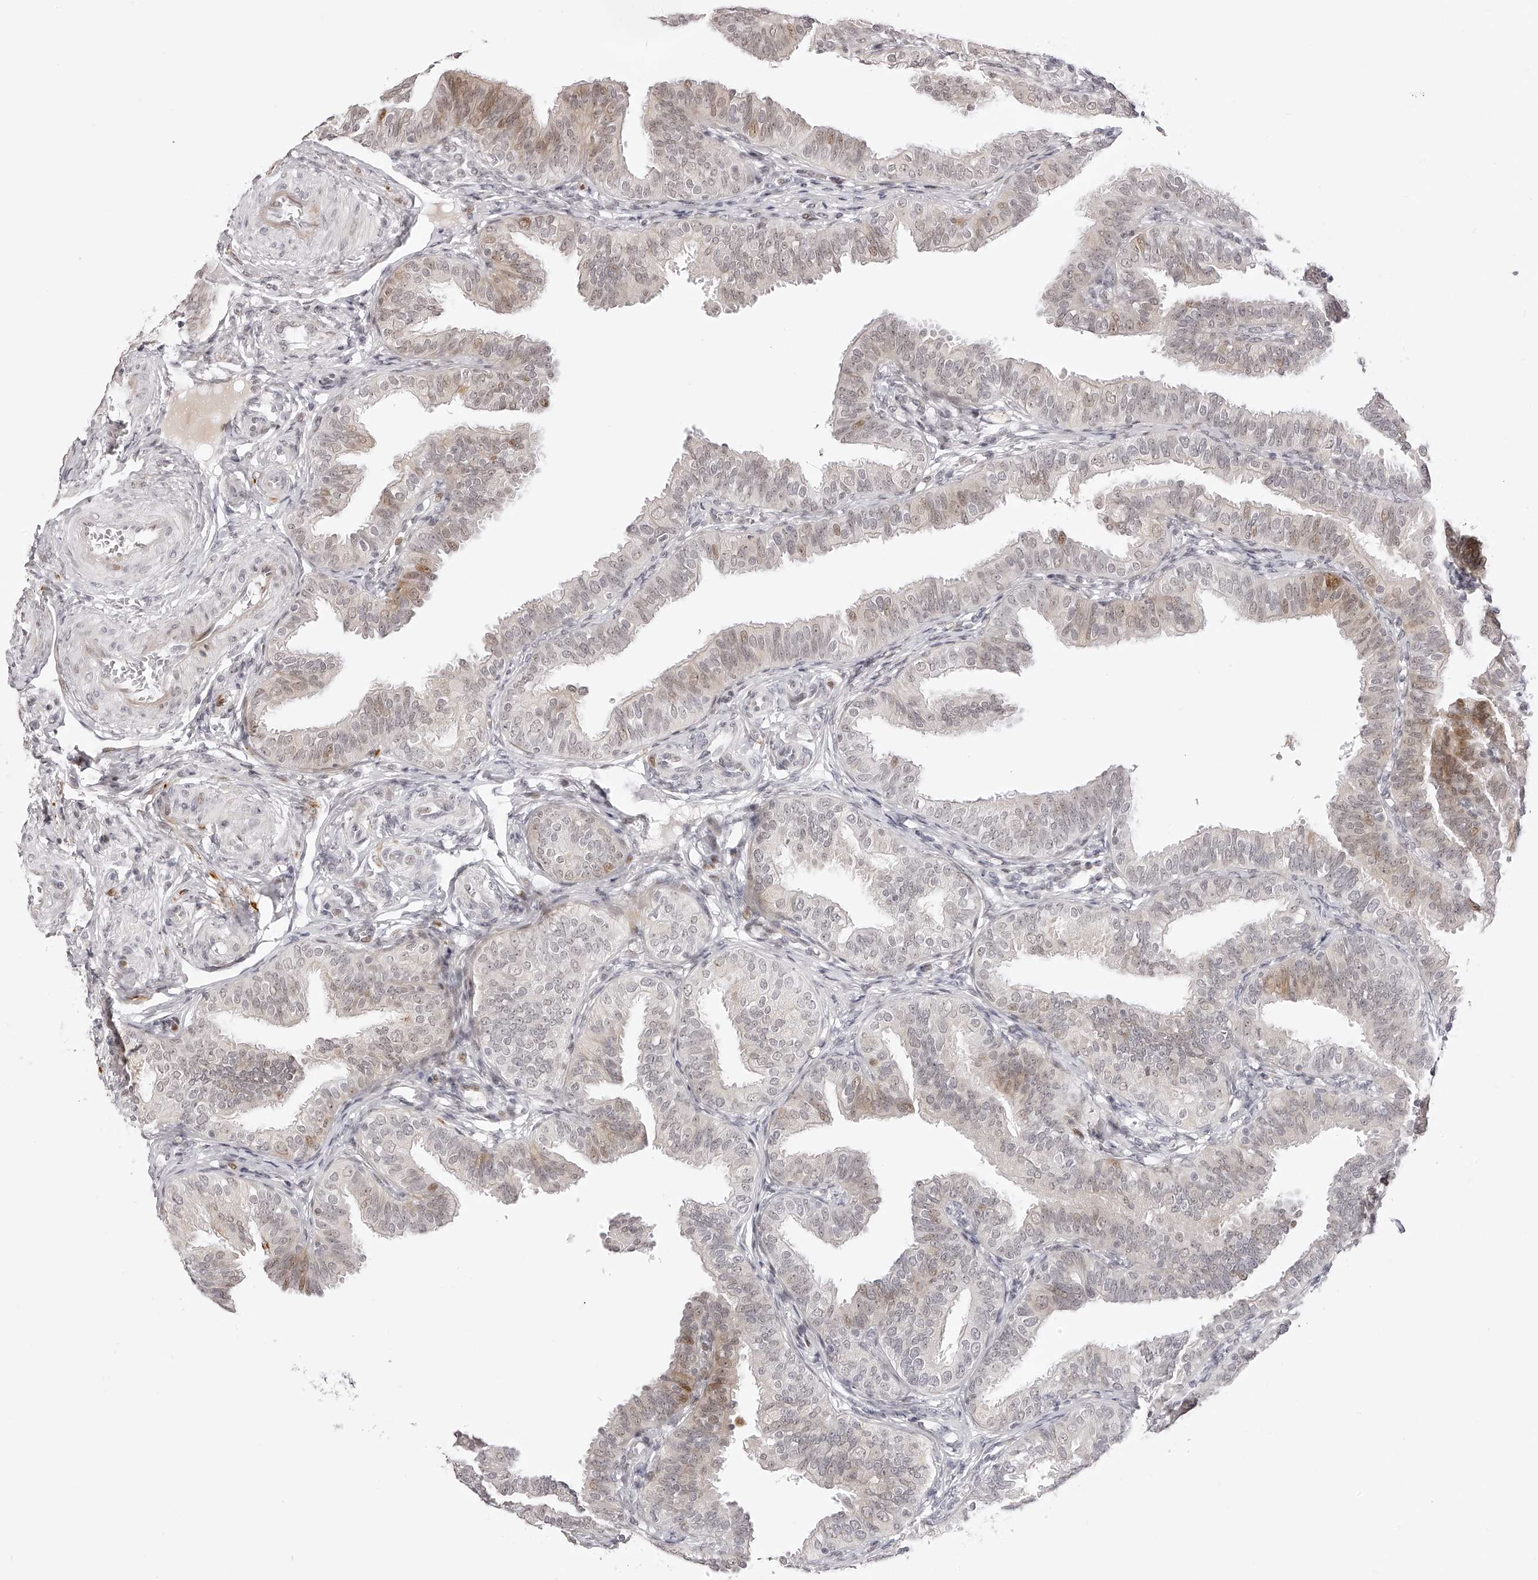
{"staining": {"intensity": "moderate", "quantity": "<25%", "location": "cytoplasmic/membranous,nuclear"}, "tissue": "fallopian tube", "cell_type": "Glandular cells", "image_type": "normal", "snomed": [{"axis": "morphology", "description": "Normal tissue, NOS"}, {"axis": "topography", "description": "Fallopian tube"}], "caption": "Moderate cytoplasmic/membranous,nuclear protein expression is present in approximately <25% of glandular cells in fallopian tube.", "gene": "PLEKHG1", "patient": {"sex": "female", "age": 35}}